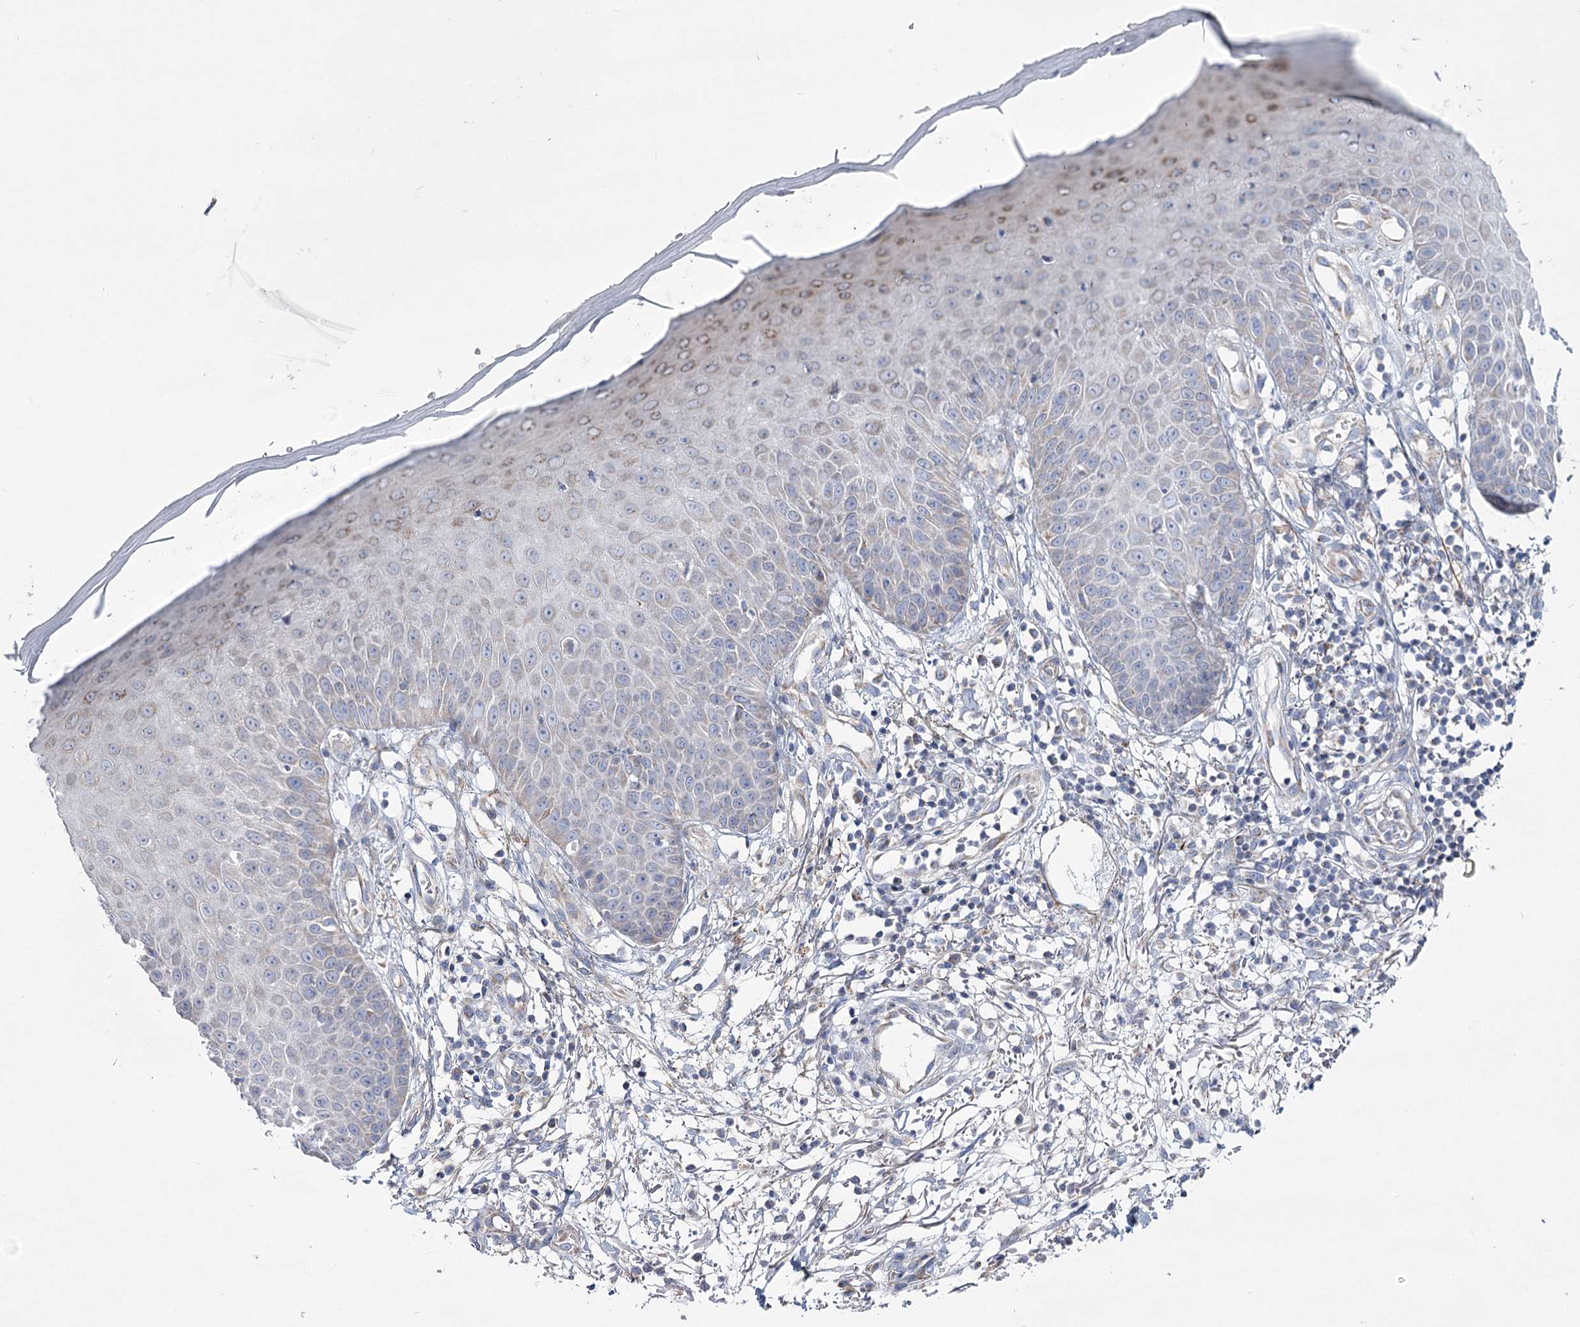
{"staining": {"intensity": "negative", "quantity": "none", "location": "none"}, "tissue": "skin", "cell_type": "Fibroblasts", "image_type": "normal", "snomed": [{"axis": "morphology", "description": "Normal tissue, NOS"}, {"axis": "morphology", "description": "Inflammation, NOS"}, {"axis": "topography", "description": "Skin"}], "caption": "Protein analysis of unremarkable skin shows no significant positivity in fibroblasts.", "gene": "SNX7", "patient": {"sex": "female", "age": 44}}